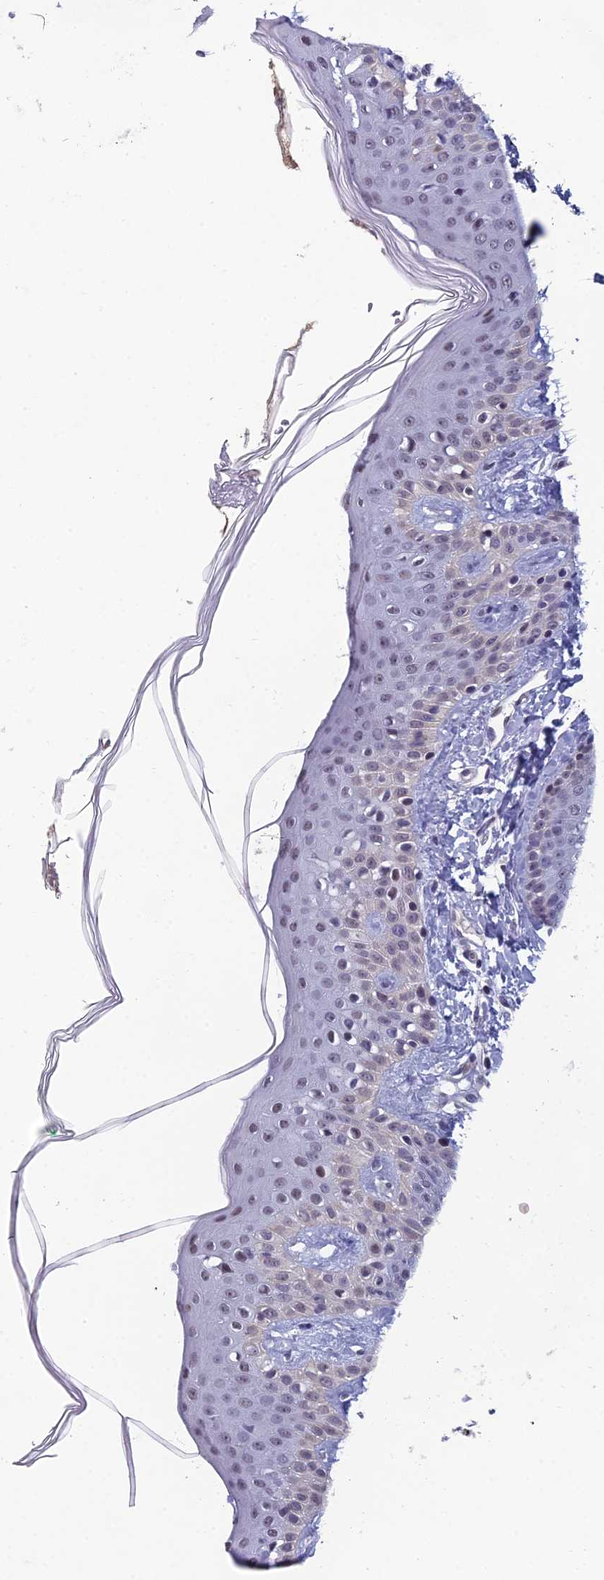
{"staining": {"intensity": "negative", "quantity": "none", "location": "none"}, "tissue": "skin", "cell_type": "Fibroblasts", "image_type": "normal", "snomed": [{"axis": "morphology", "description": "Normal tissue, NOS"}, {"axis": "topography", "description": "Skin"}], "caption": "An IHC photomicrograph of benign skin is shown. There is no staining in fibroblasts of skin.", "gene": "RGS17", "patient": {"sex": "male", "age": 16}}